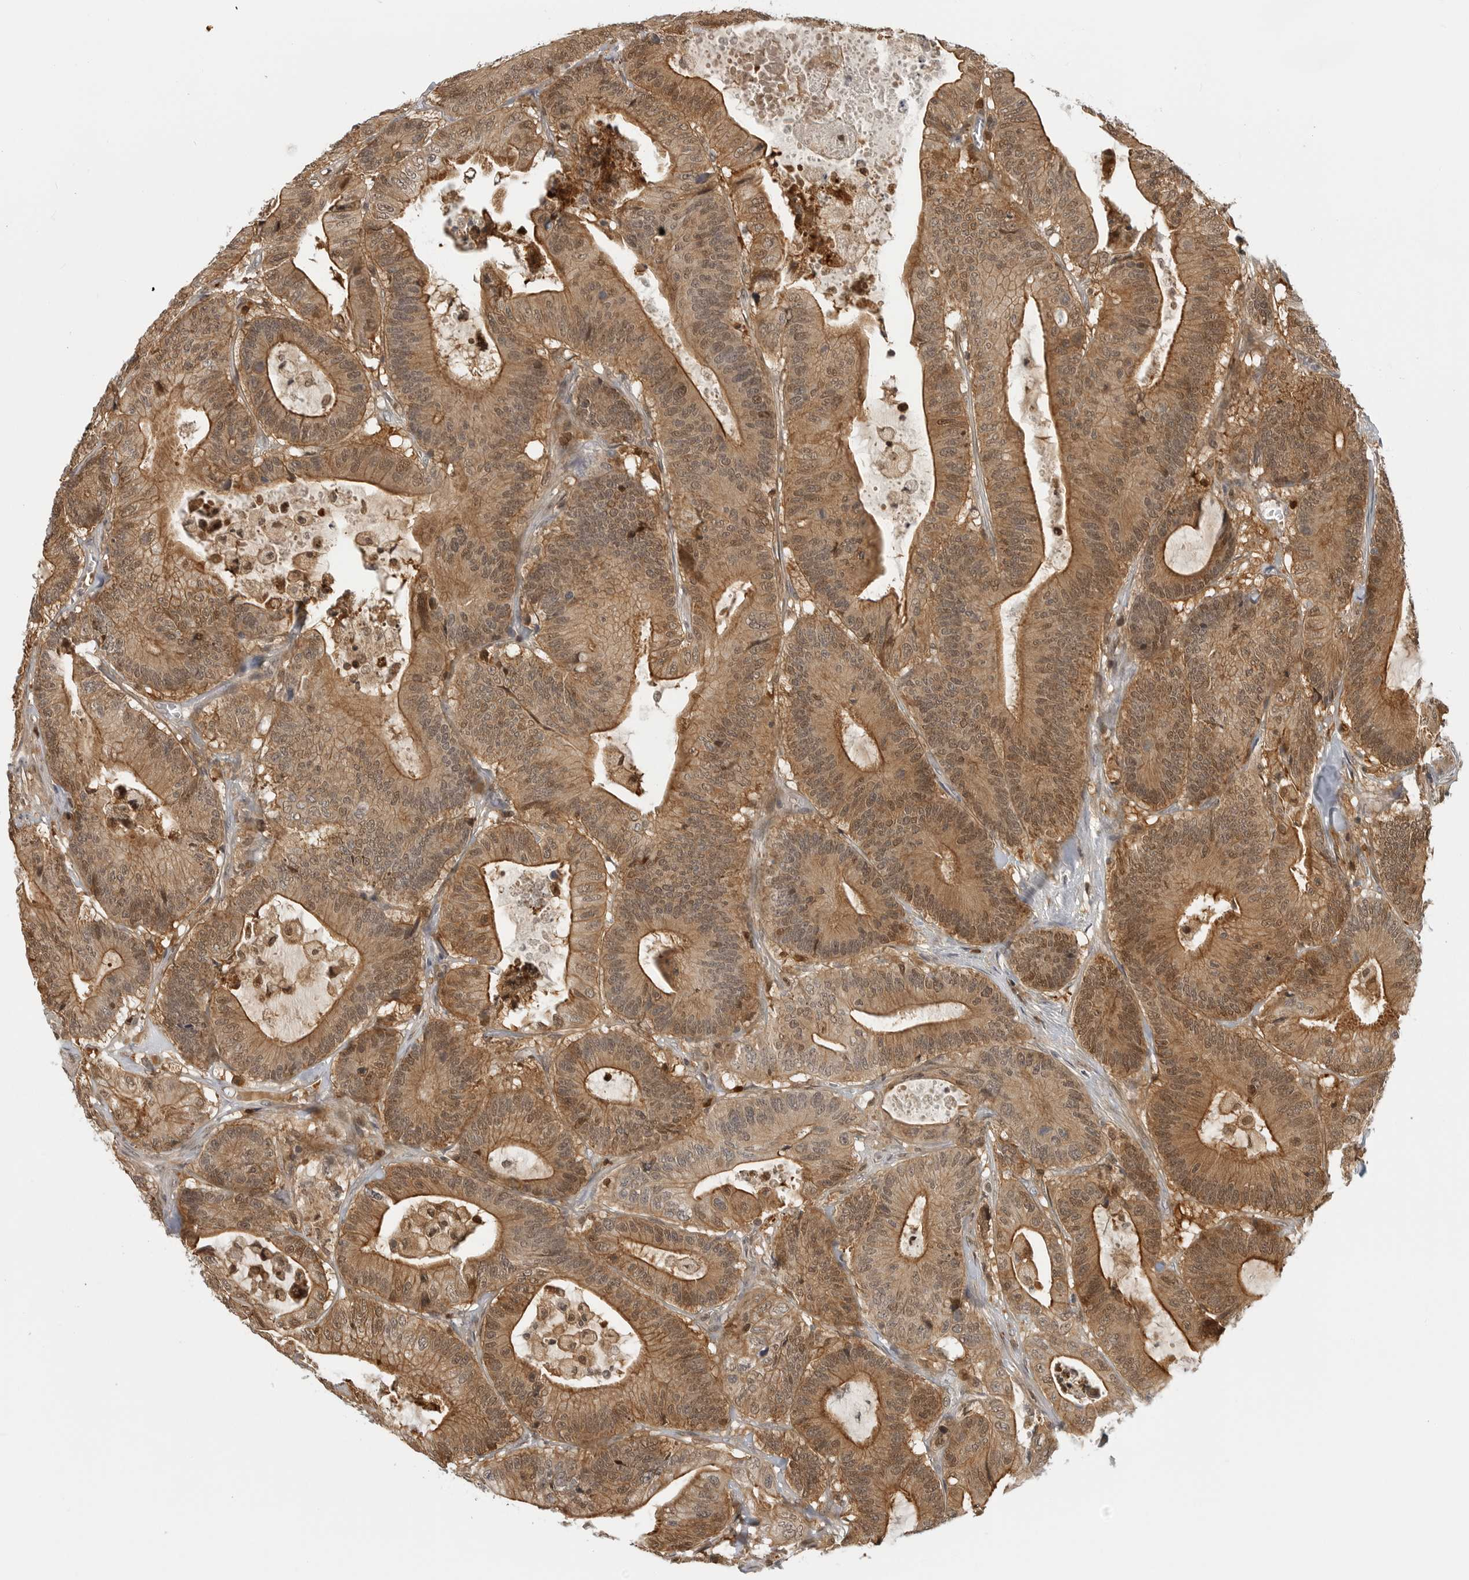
{"staining": {"intensity": "moderate", "quantity": ">75%", "location": "cytoplasmic/membranous,nuclear"}, "tissue": "colorectal cancer", "cell_type": "Tumor cells", "image_type": "cancer", "snomed": [{"axis": "morphology", "description": "Adenocarcinoma, NOS"}, {"axis": "topography", "description": "Colon"}], "caption": "A histopathology image of adenocarcinoma (colorectal) stained for a protein shows moderate cytoplasmic/membranous and nuclear brown staining in tumor cells.", "gene": "CTIF", "patient": {"sex": "female", "age": 84}}